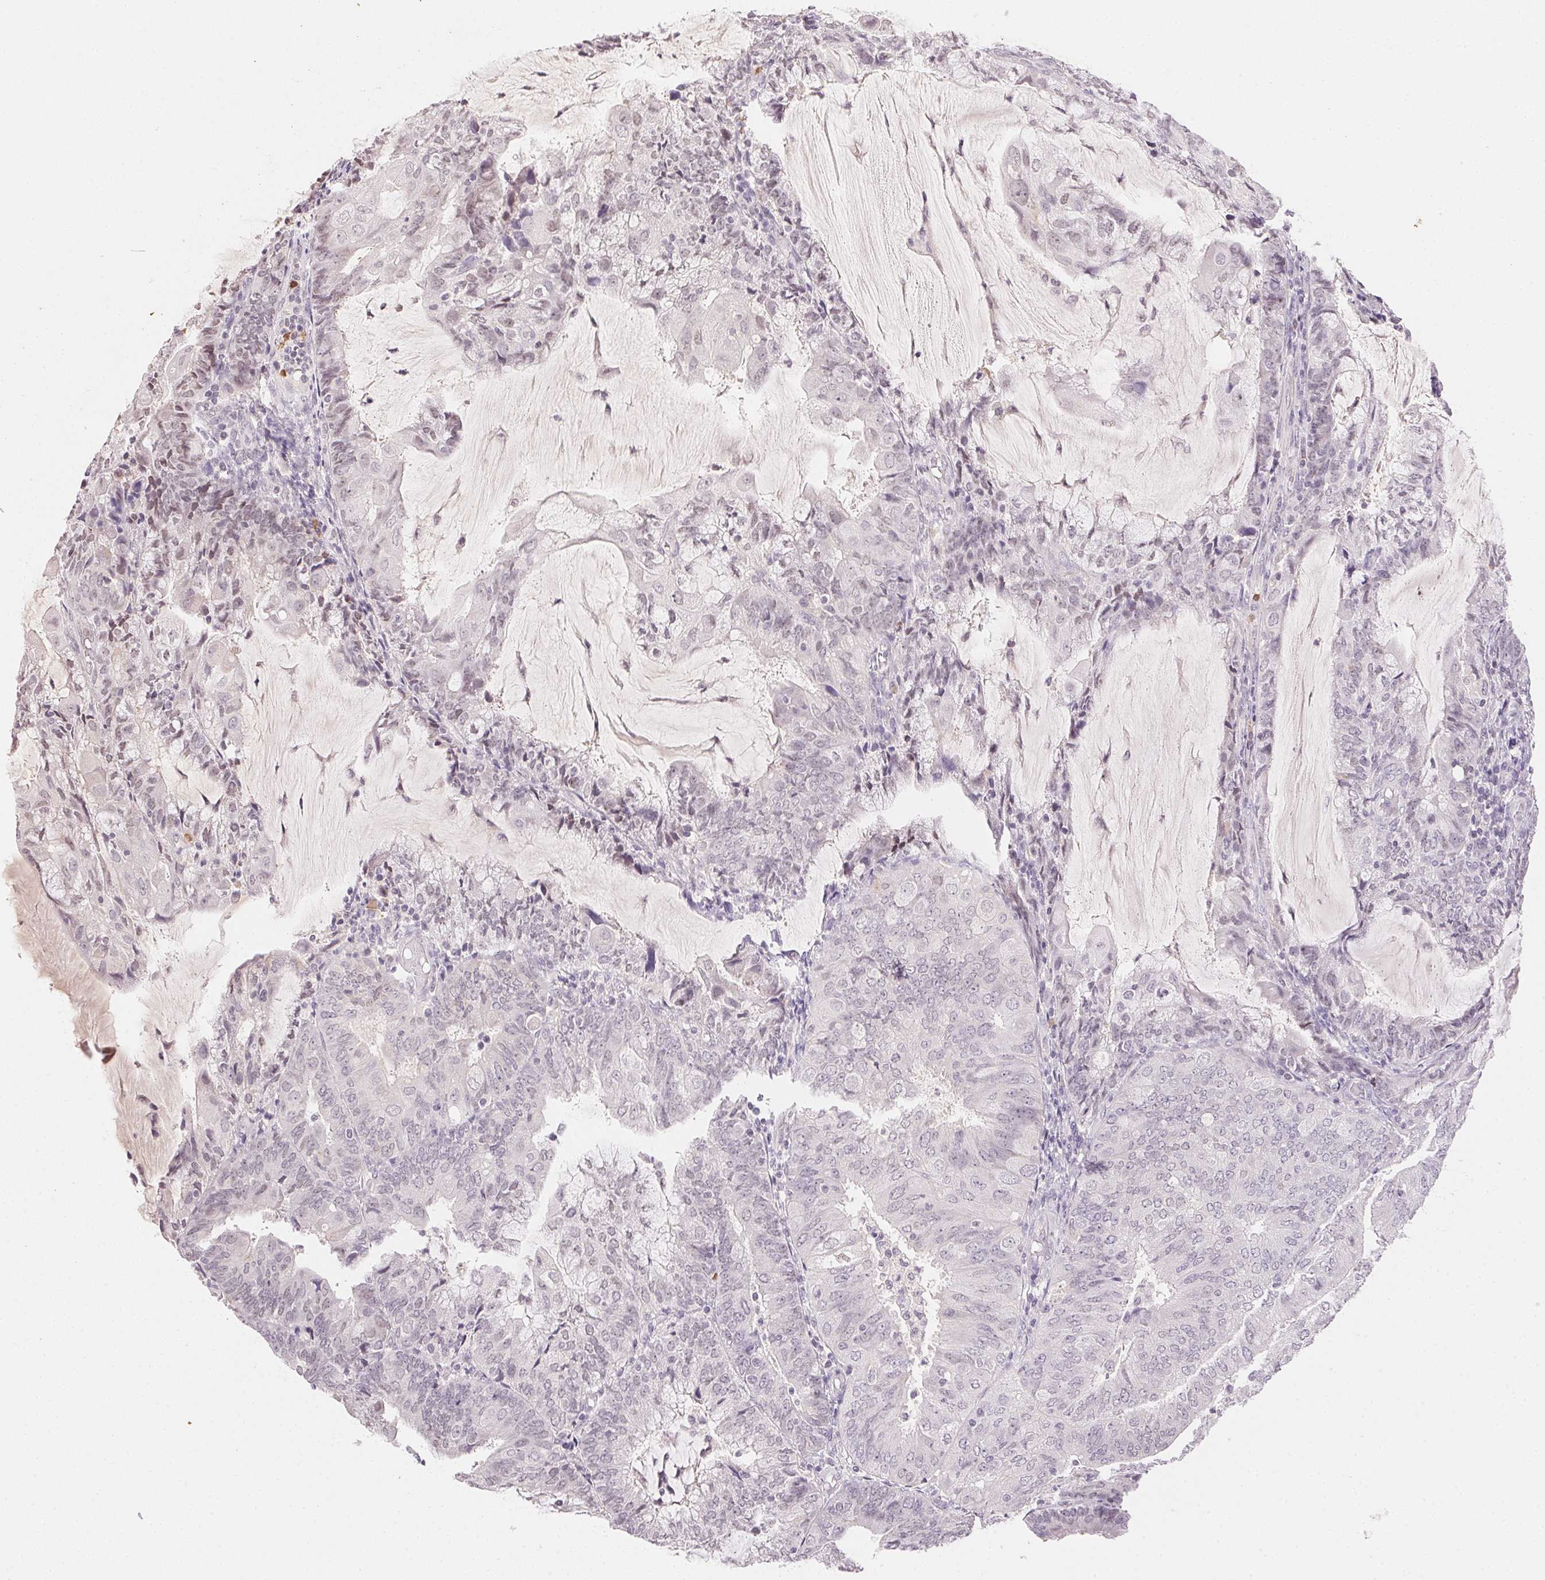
{"staining": {"intensity": "negative", "quantity": "none", "location": "none"}, "tissue": "endometrial cancer", "cell_type": "Tumor cells", "image_type": "cancer", "snomed": [{"axis": "morphology", "description": "Adenocarcinoma, NOS"}, {"axis": "topography", "description": "Endometrium"}], "caption": "DAB immunohistochemical staining of human endometrial adenocarcinoma exhibits no significant expression in tumor cells. The staining was performed using DAB to visualize the protein expression in brown, while the nuclei were stained in blue with hematoxylin (Magnification: 20x).", "gene": "FNDC4", "patient": {"sex": "female", "age": 81}}